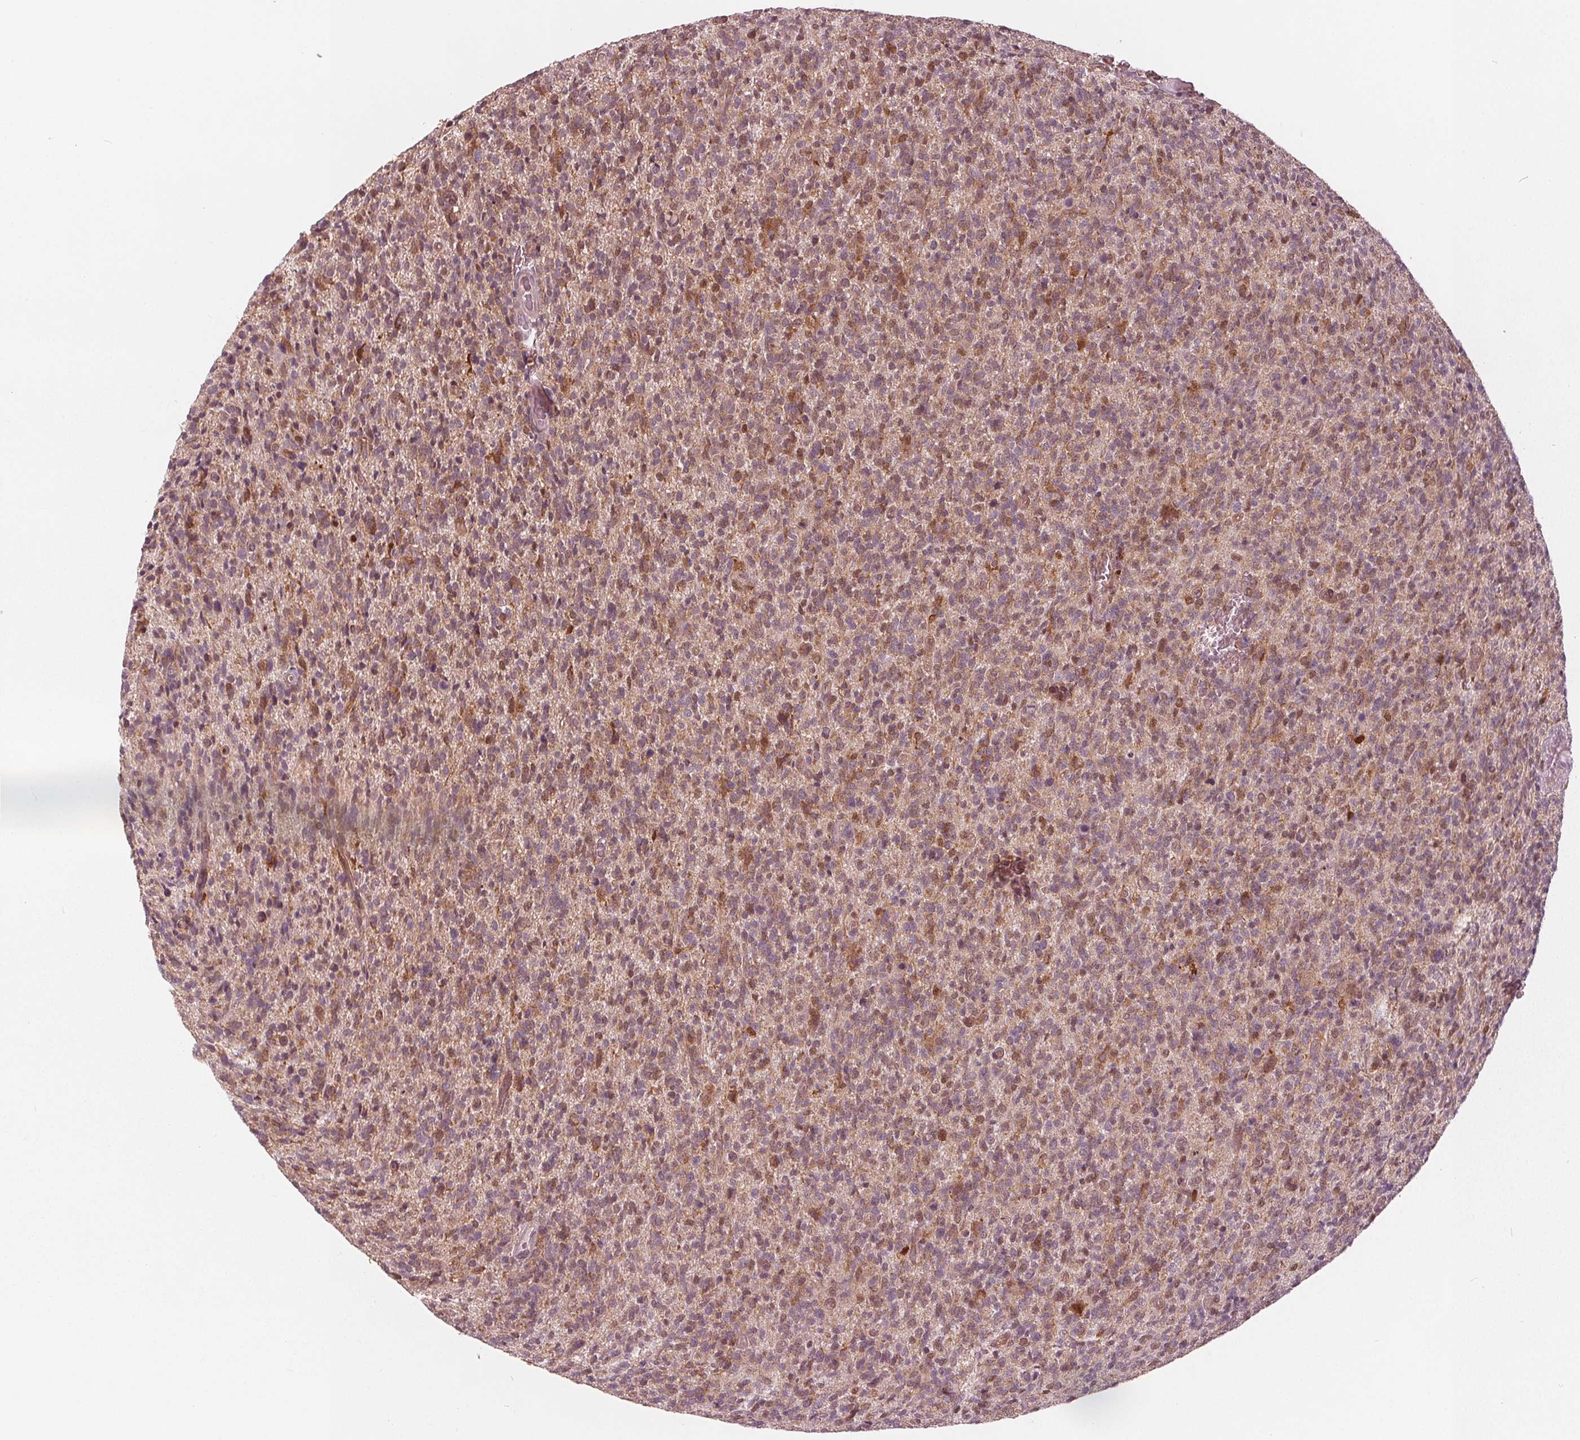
{"staining": {"intensity": "moderate", "quantity": "25%-75%", "location": "cytoplasmic/membranous,nuclear"}, "tissue": "glioma", "cell_type": "Tumor cells", "image_type": "cancer", "snomed": [{"axis": "morphology", "description": "Glioma, malignant, High grade"}, {"axis": "topography", "description": "Brain"}], "caption": "This is a histology image of immunohistochemistry staining of glioma, which shows moderate positivity in the cytoplasmic/membranous and nuclear of tumor cells.", "gene": "SQSTM1", "patient": {"sex": "male", "age": 76}}